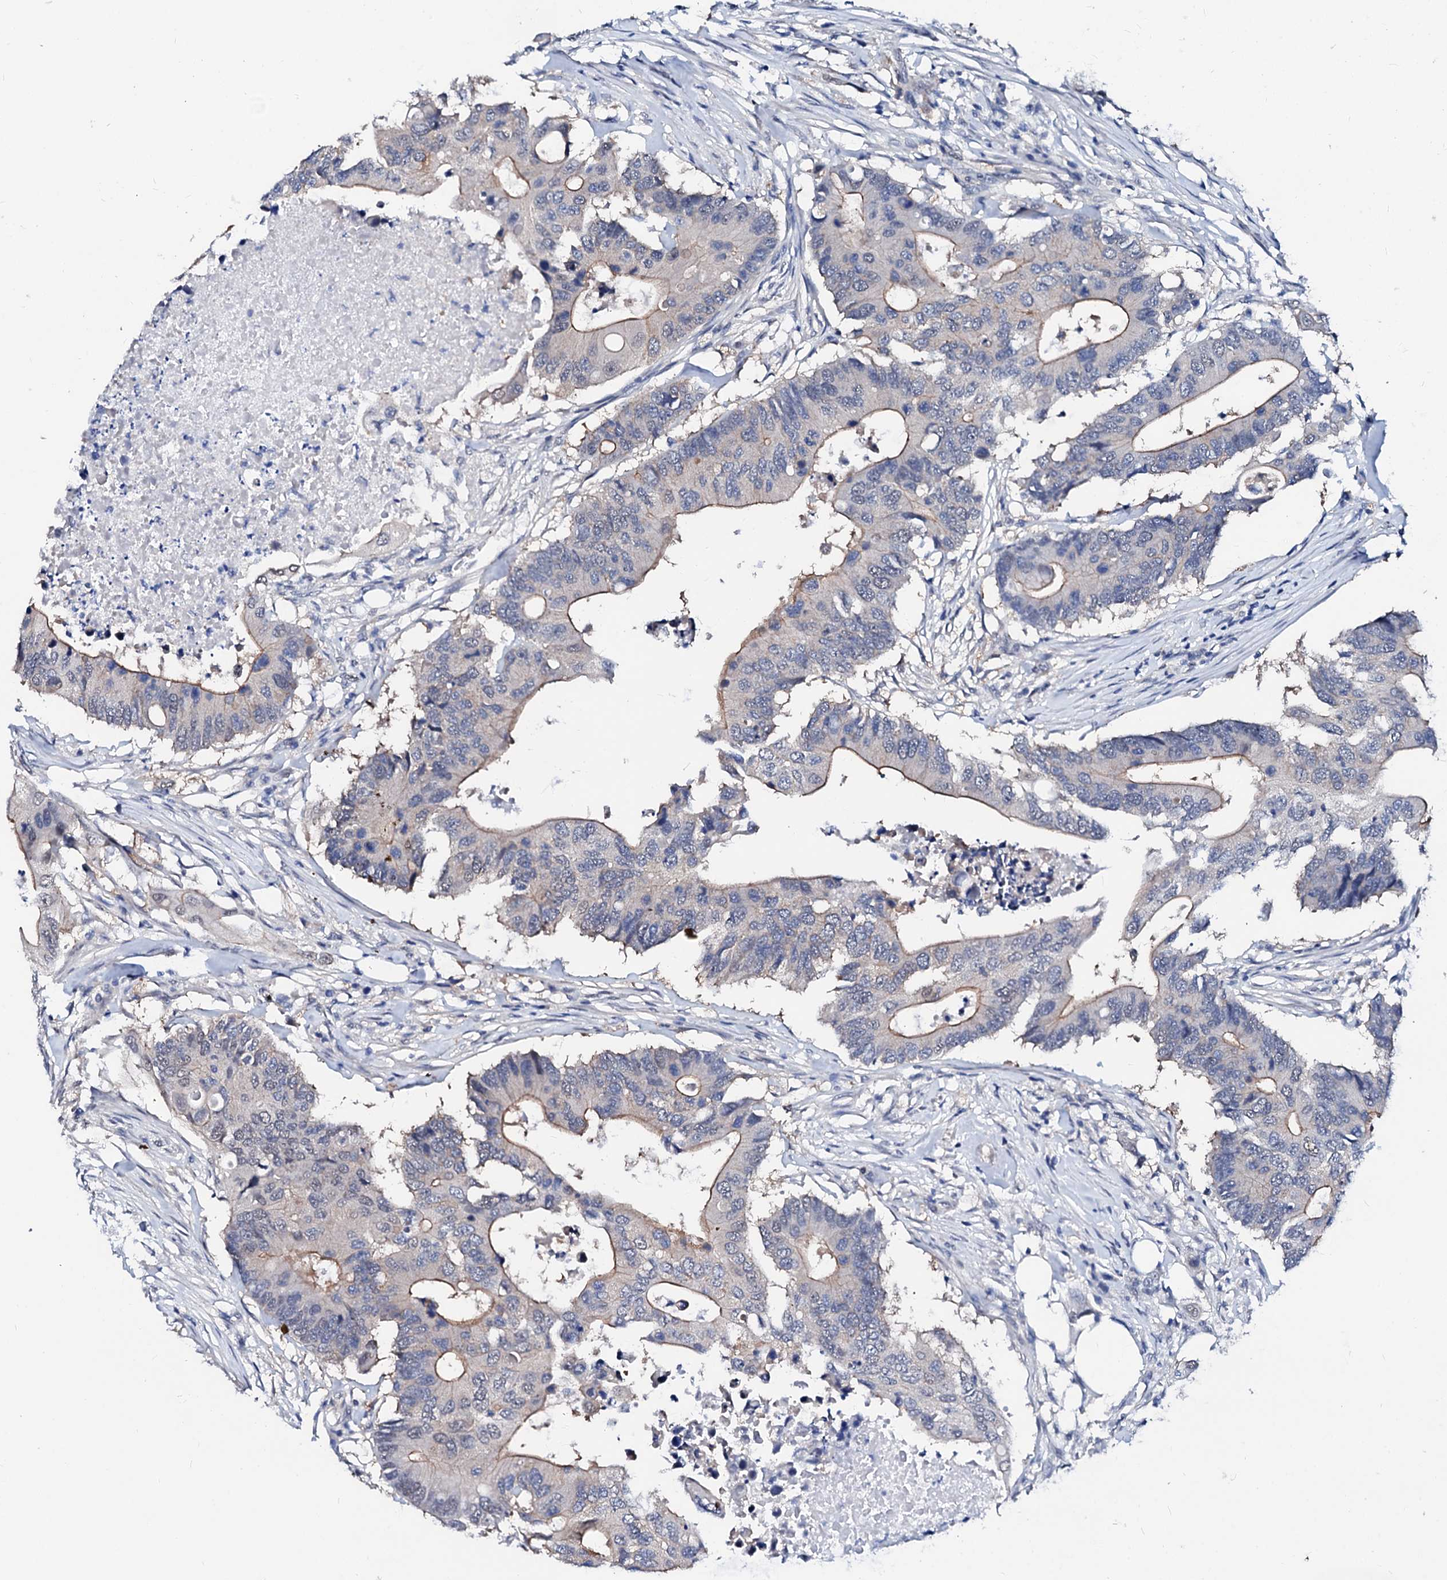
{"staining": {"intensity": "weak", "quantity": "25%-75%", "location": "cytoplasmic/membranous"}, "tissue": "colorectal cancer", "cell_type": "Tumor cells", "image_type": "cancer", "snomed": [{"axis": "morphology", "description": "Adenocarcinoma, NOS"}, {"axis": "topography", "description": "Colon"}], "caption": "Immunohistochemical staining of colorectal cancer (adenocarcinoma) shows low levels of weak cytoplasmic/membranous protein staining in approximately 25%-75% of tumor cells.", "gene": "CSN2", "patient": {"sex": "male", "age": 71}}